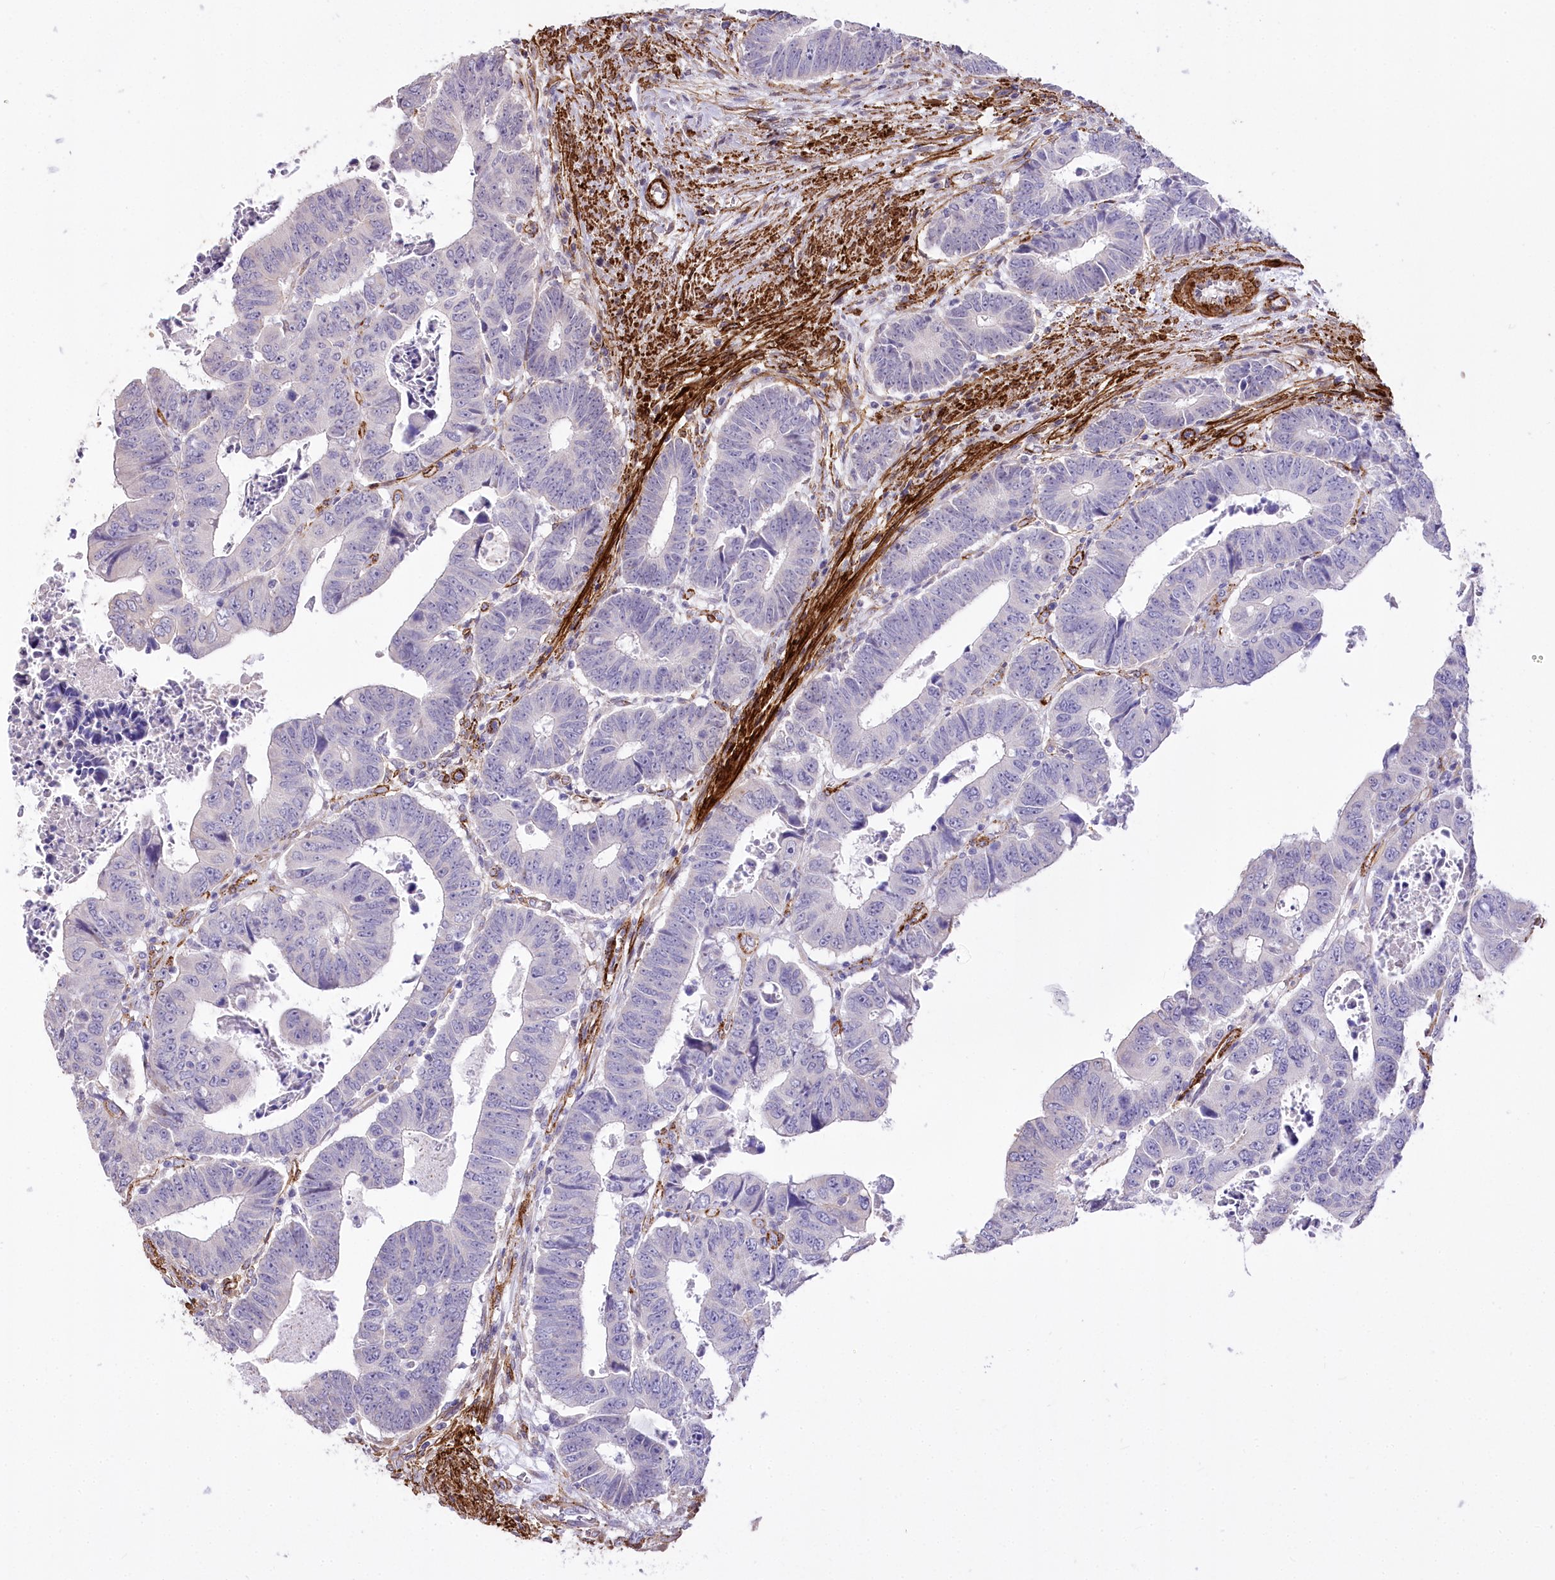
{"staining": {"intensity": "negative", "quantity": "none", "location": "none"}, "tissue": "colorectal cancer", "cell_type": "Tumor cells", "image_type": "cancer", "snomed": [{"axis": "morphology", "description": "Normal tissue, NOS"}, {"axis": "morphology", "description": "Adenocarcinoma, NOS"}, {"axis": "topography", "description": "Rectum"}], "caption": "Histopathology image shows no protein positivity in tumor cells of colorectal cancer (adenocarcinoma) tissue.", "gene": "SYNPO2", "patient": {"sex": "female", "age": 65}}